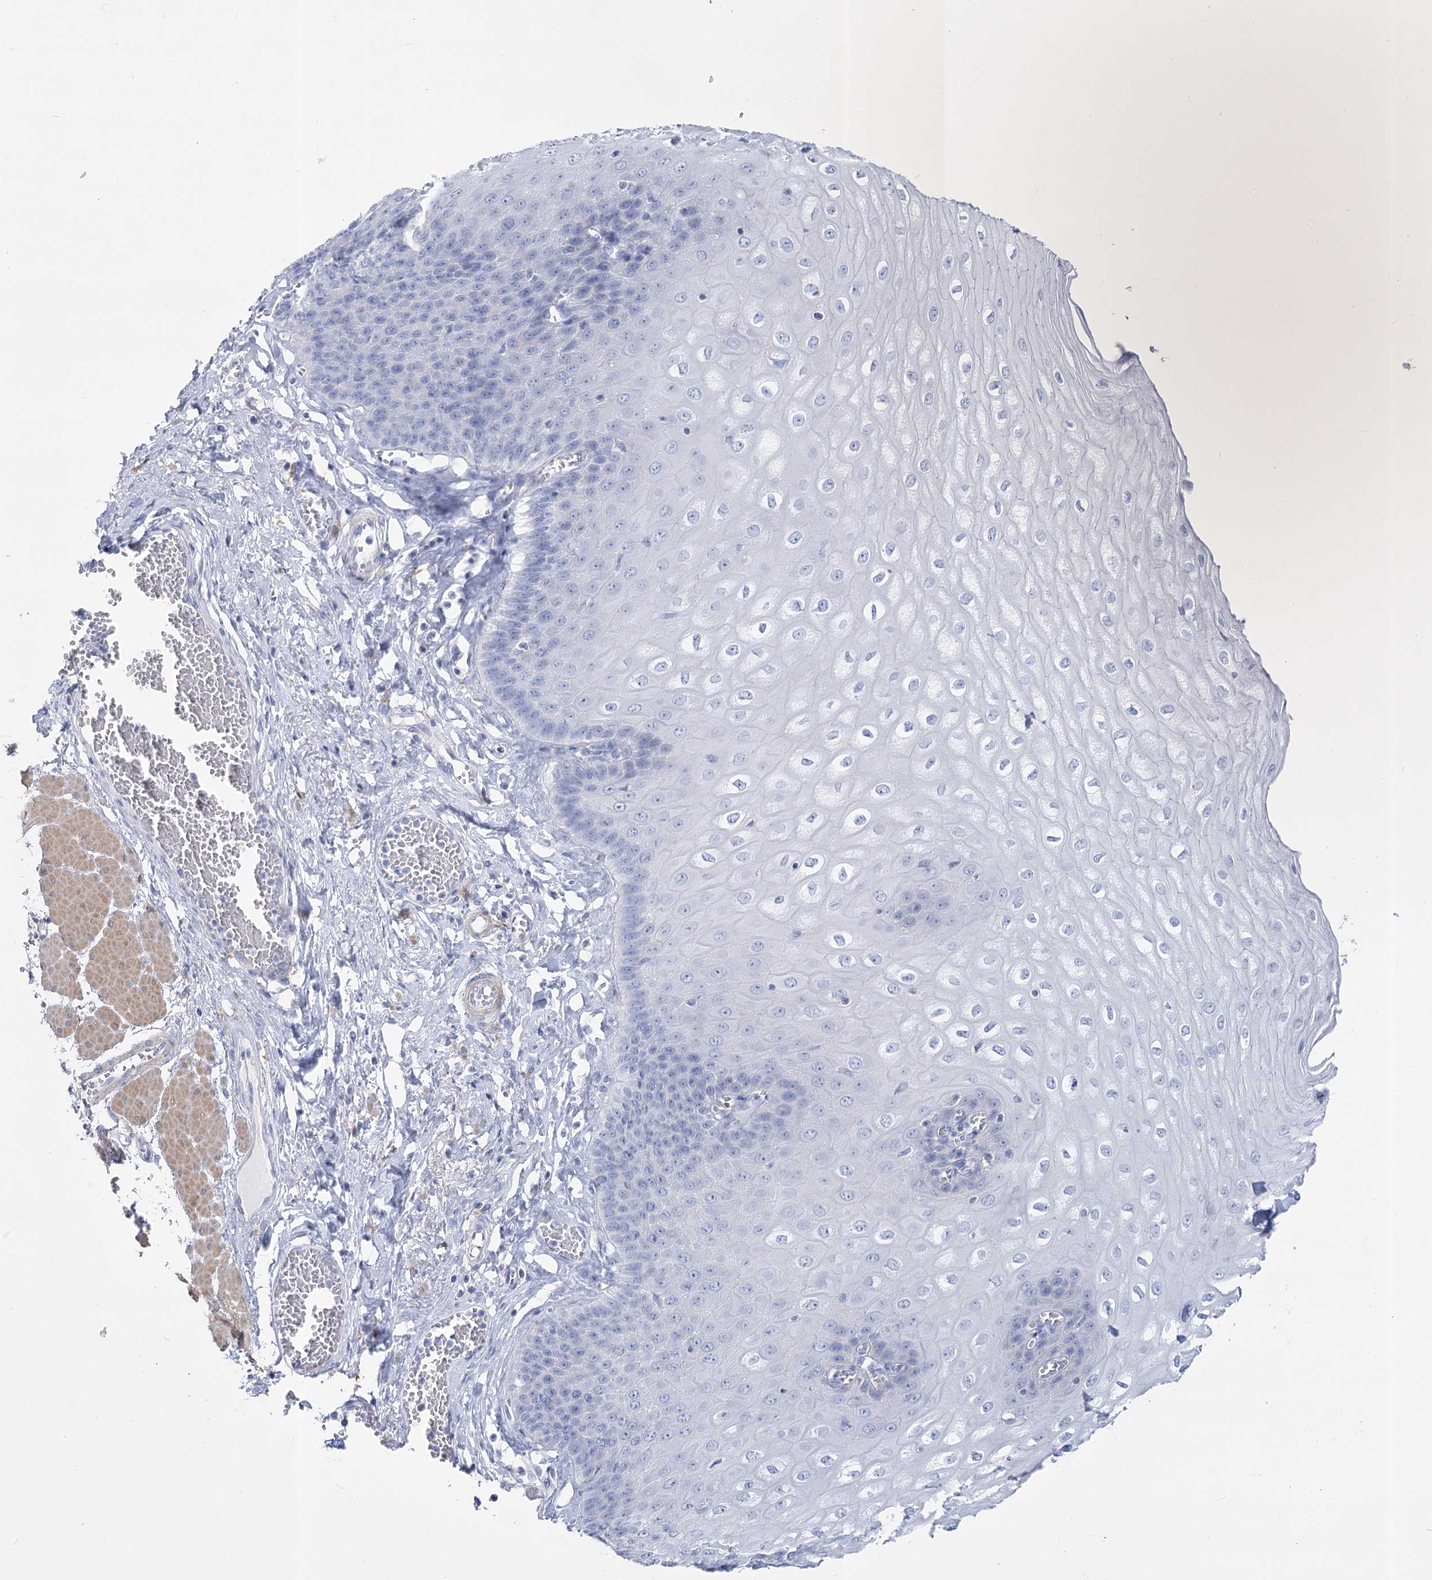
{"staining": {"intensity": "negative", "quantity": "none", "location": "none"}, "tissue": "esophagus", "cell_type": "Squamous epithelial cells", "image_type": "normal", "snomed": [{"axis": "morphology", "description": "Normal tissue, NOS"}, {"axis": "topography", "description": "Esophagus"}], "caption": "Protein analysis of normal esophagus reveals no significant positivity in squamous epithelial cells. (DAB immunohistochemistry with hematoxylin counter stain).", "gene": "PCDHA1", "patient": {"sex": "male", "age": 60}}